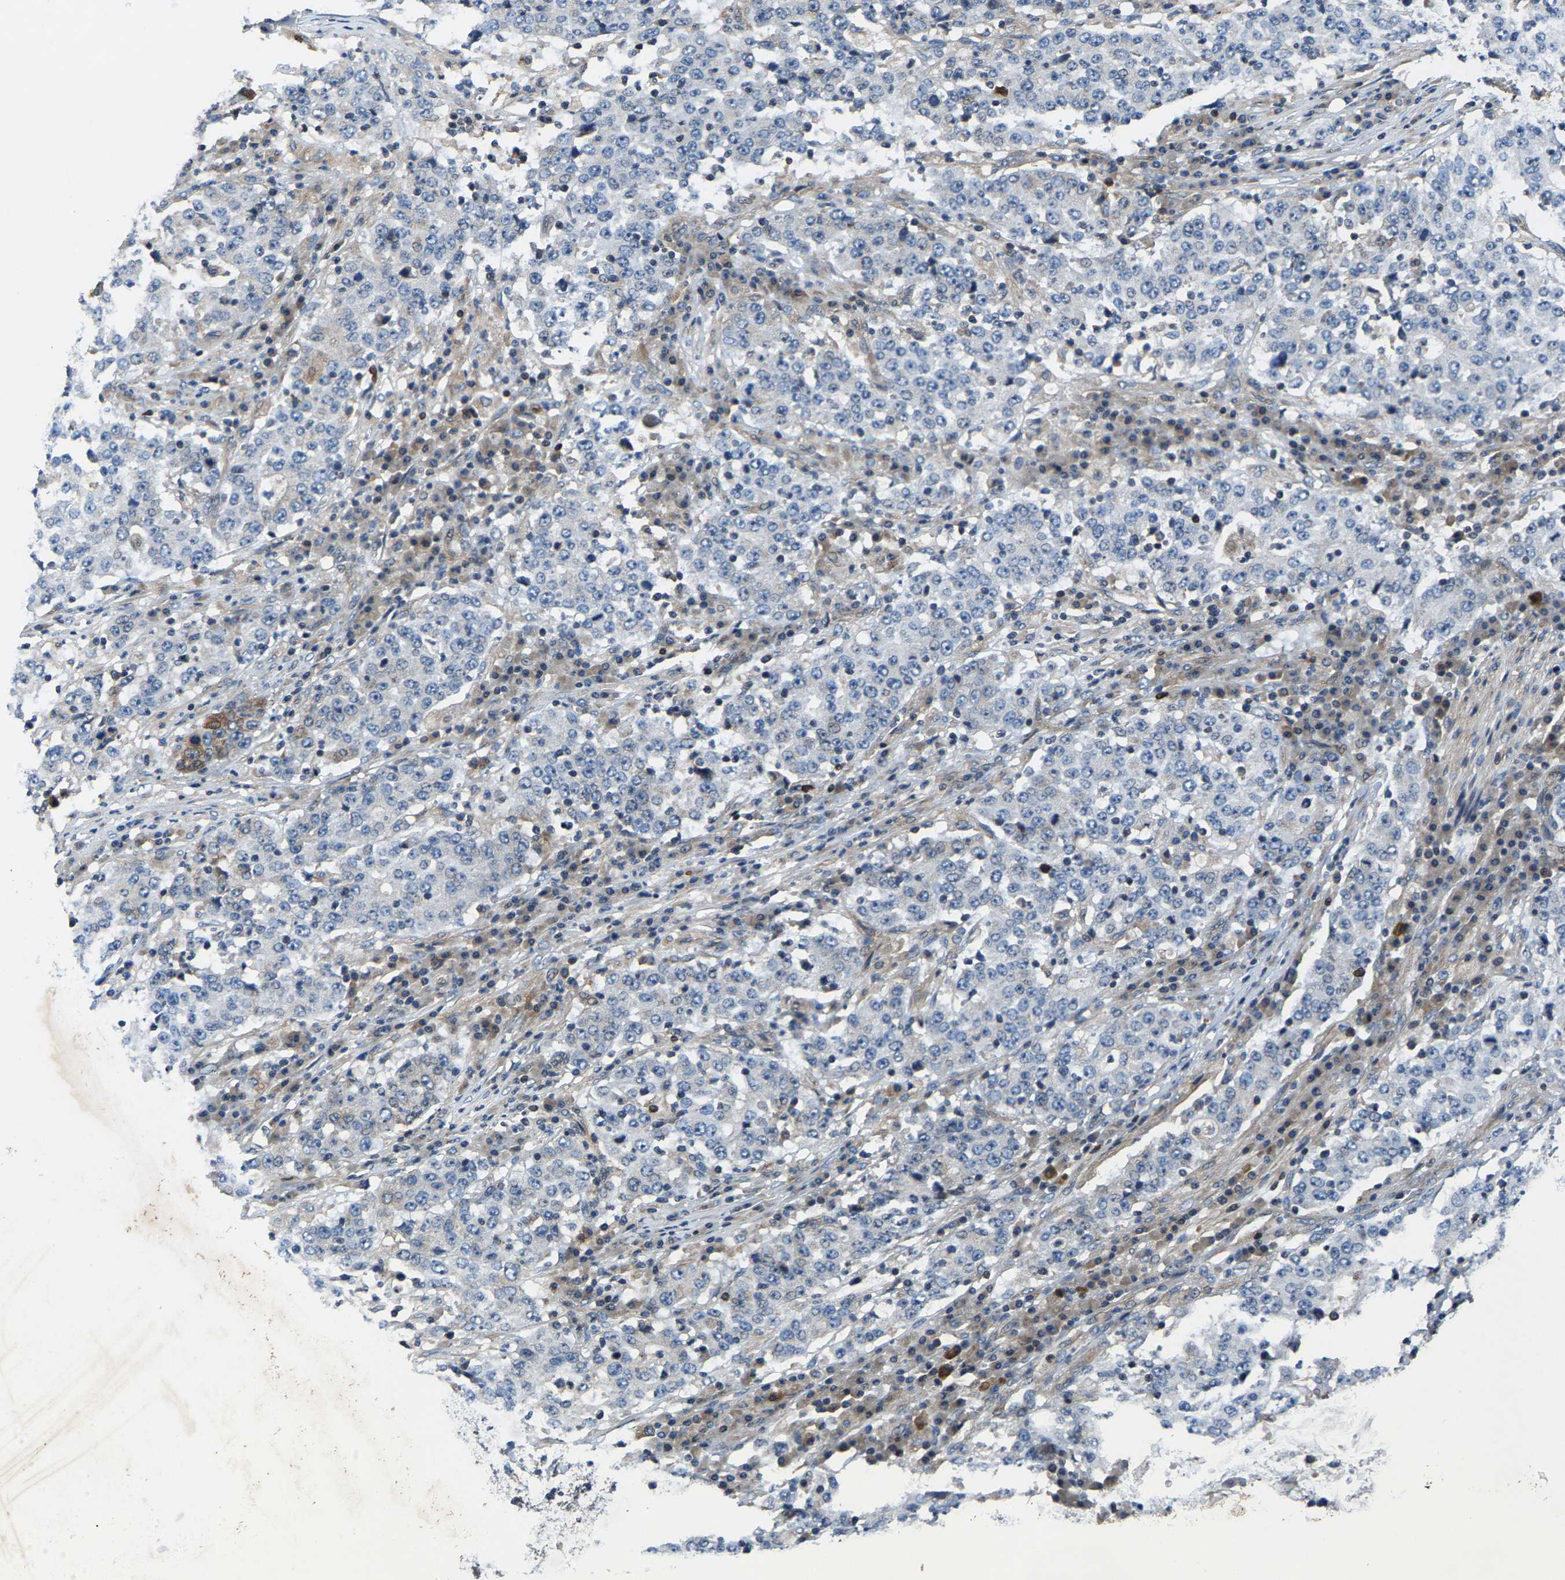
{"staining": {"intensity": "negative", "quantity": "none", "location": "none"}, "tissue": "stomach cancer", "cell_type": "Tumor cells", "image_type": "cancer", "snomed": [{"axis": "morphology", "description": "Adenocarcinoma, NOS"}, {"axis": "topography", "description": "Stomach"}], "caption": "Immunohistochemical staining of human stomach adenocarcinoma displays no significant positivity in tumor cells.", "gene": "AGBL3", "patient": {"sex": "male", "age": 59}}